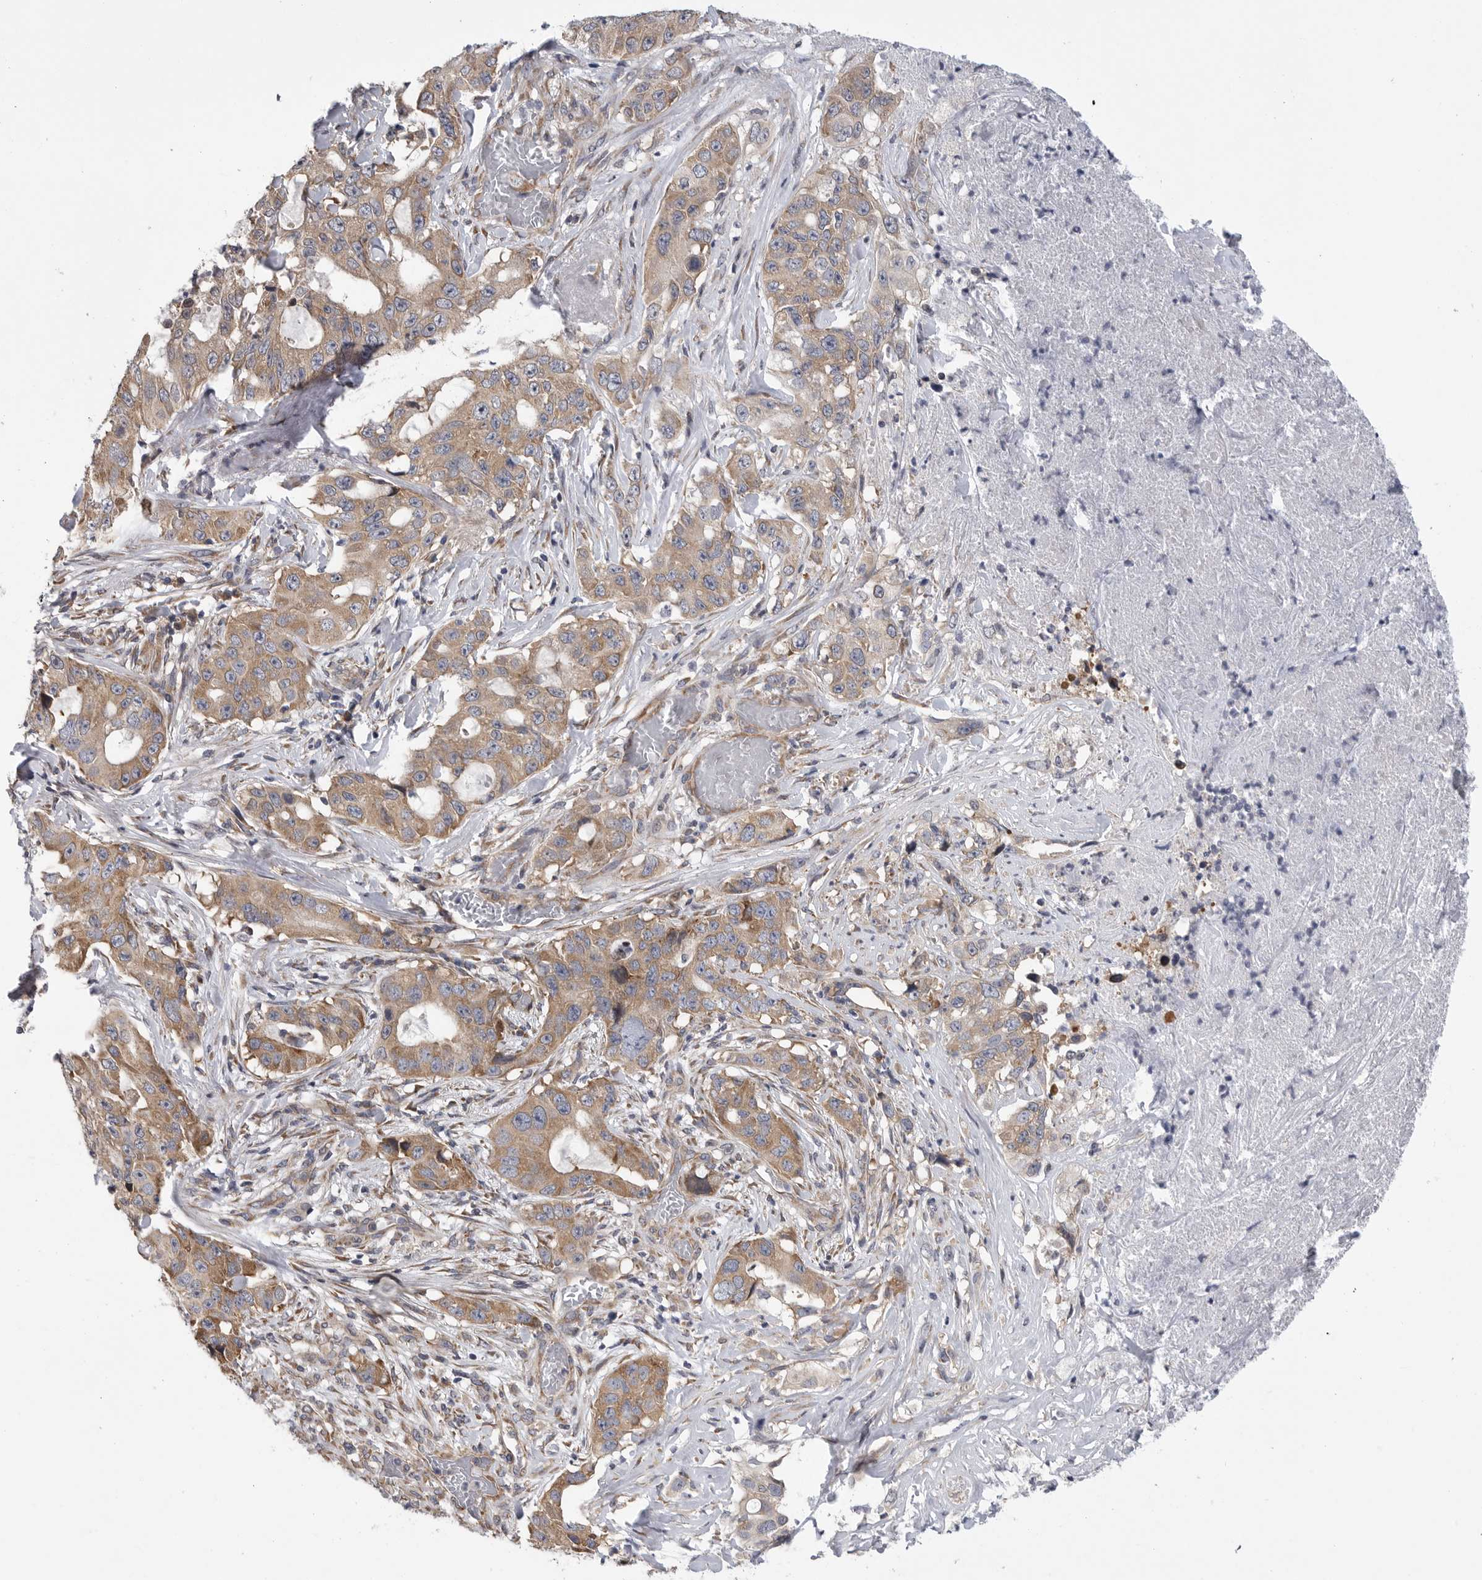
{"staining": {"intensity": "moderate", "quantity": ">75%", "location": "cytoplasmic/membranous"}, "tissue": "lung cancer", "cell_type": "Tumor cells", "image_type": "cancer", "snomed": [{"axis": "morphology", "description": "Adenocarcinoma, NOS"}, {"axis": "topography", "description": "Lung"}], "caption": "Lung cancer (adenocarcinoma) stained with IHC displays moderate cytoplasmic/membranous staining in approximately >75% of tumor cells.", "gene": "FBXO43", "patient": {"sex": "female", "age": 51}}